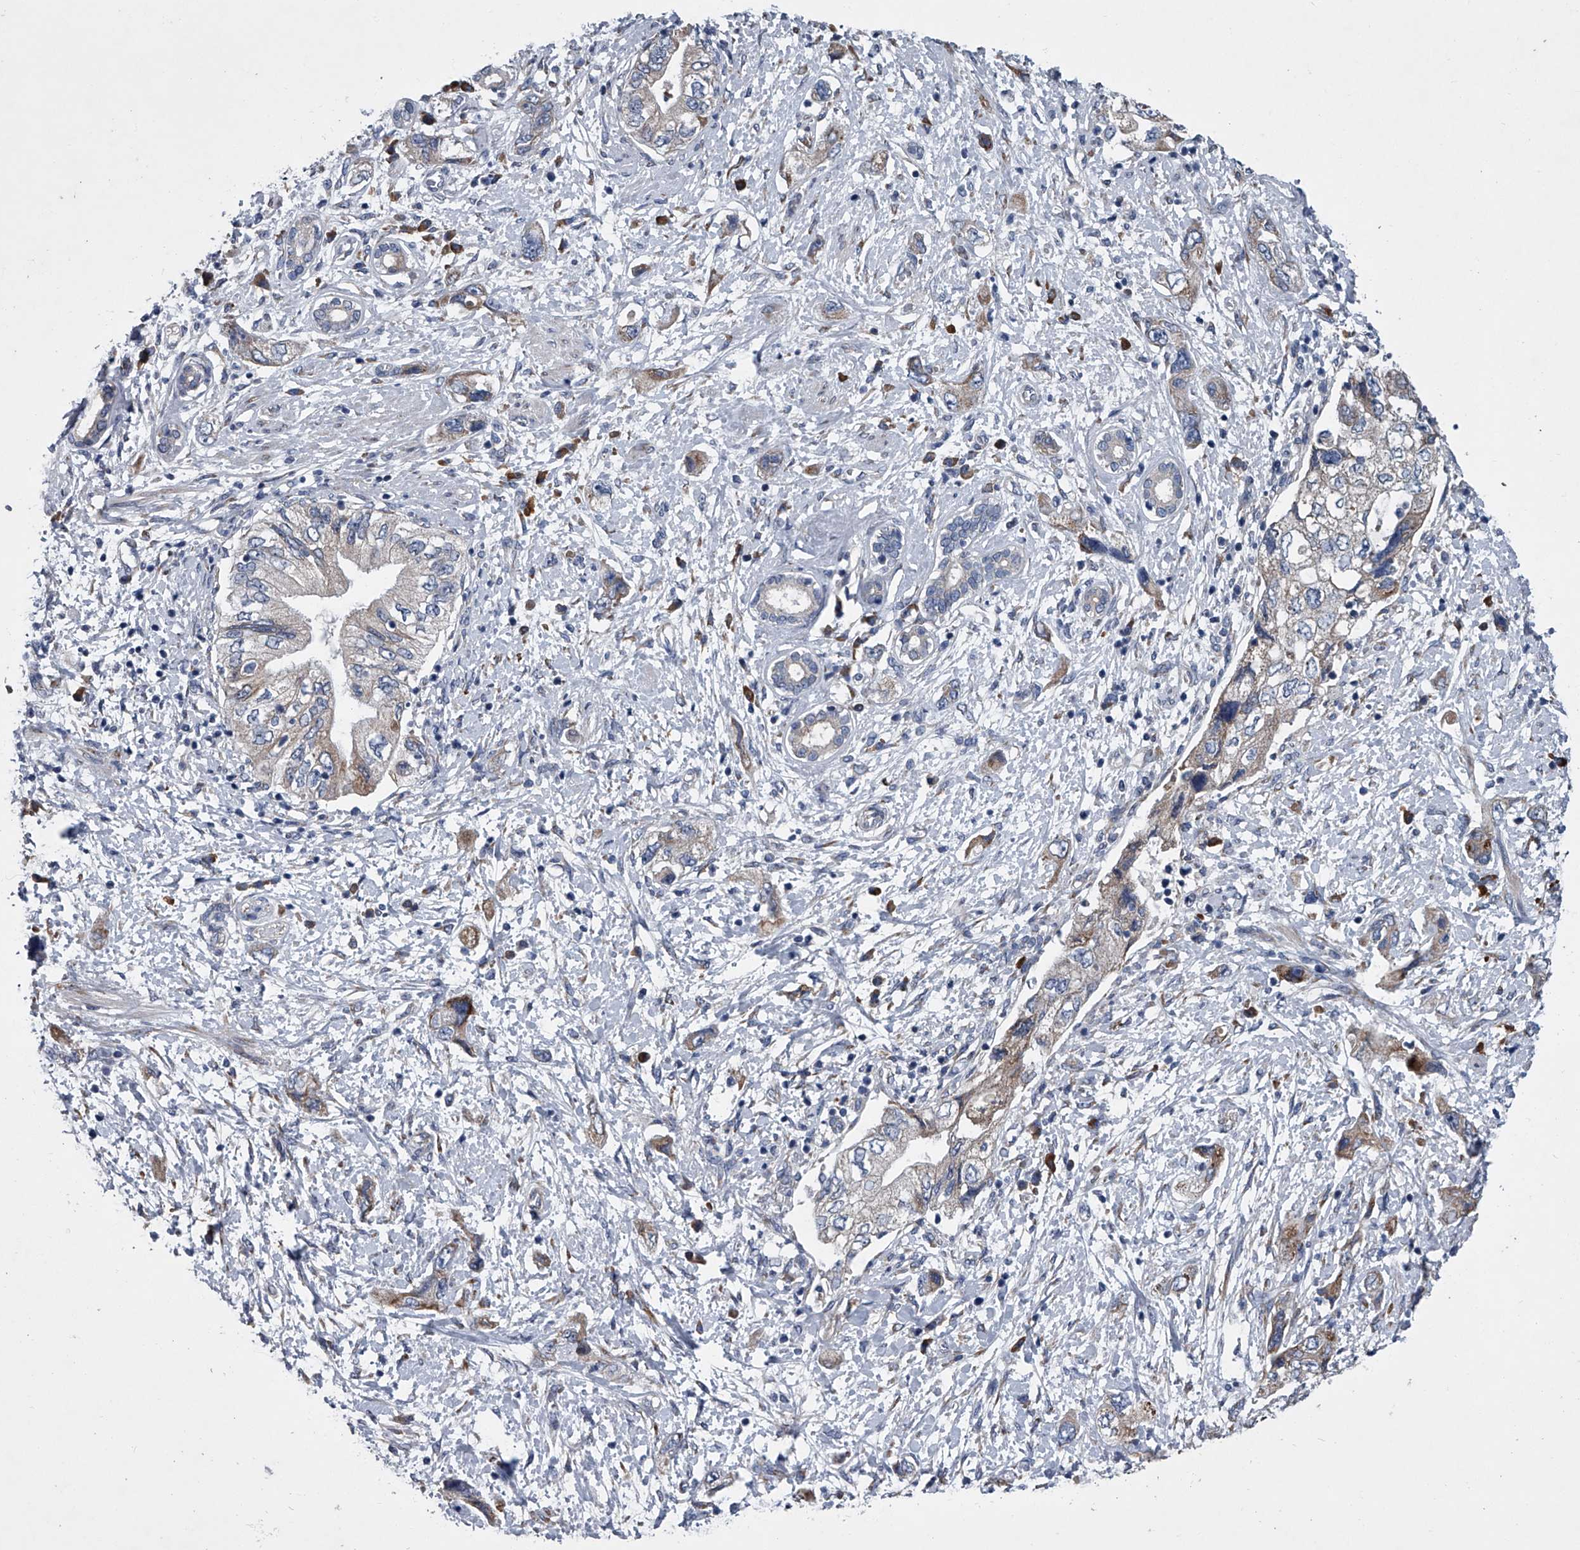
{"staining": {"intensity": "weak", "quantity": "<25%", "location": "cytoplasmic/membranous"}, "tissue": "pancreatic cancer", "cell_type": "Tumor cells", "image_type": "cancer", "snomed": [{"axis": "morphology", "description": "Adenocarcinoma, NOS"}, {"axis": "topography", "description": "Pancreas"}], "caption": "Histopathology image shows no protein expression in tumor cells of pancreatic cancer tissue.", "gene": "ABCG1", "patient": {"sex": "female", "age": 73}}